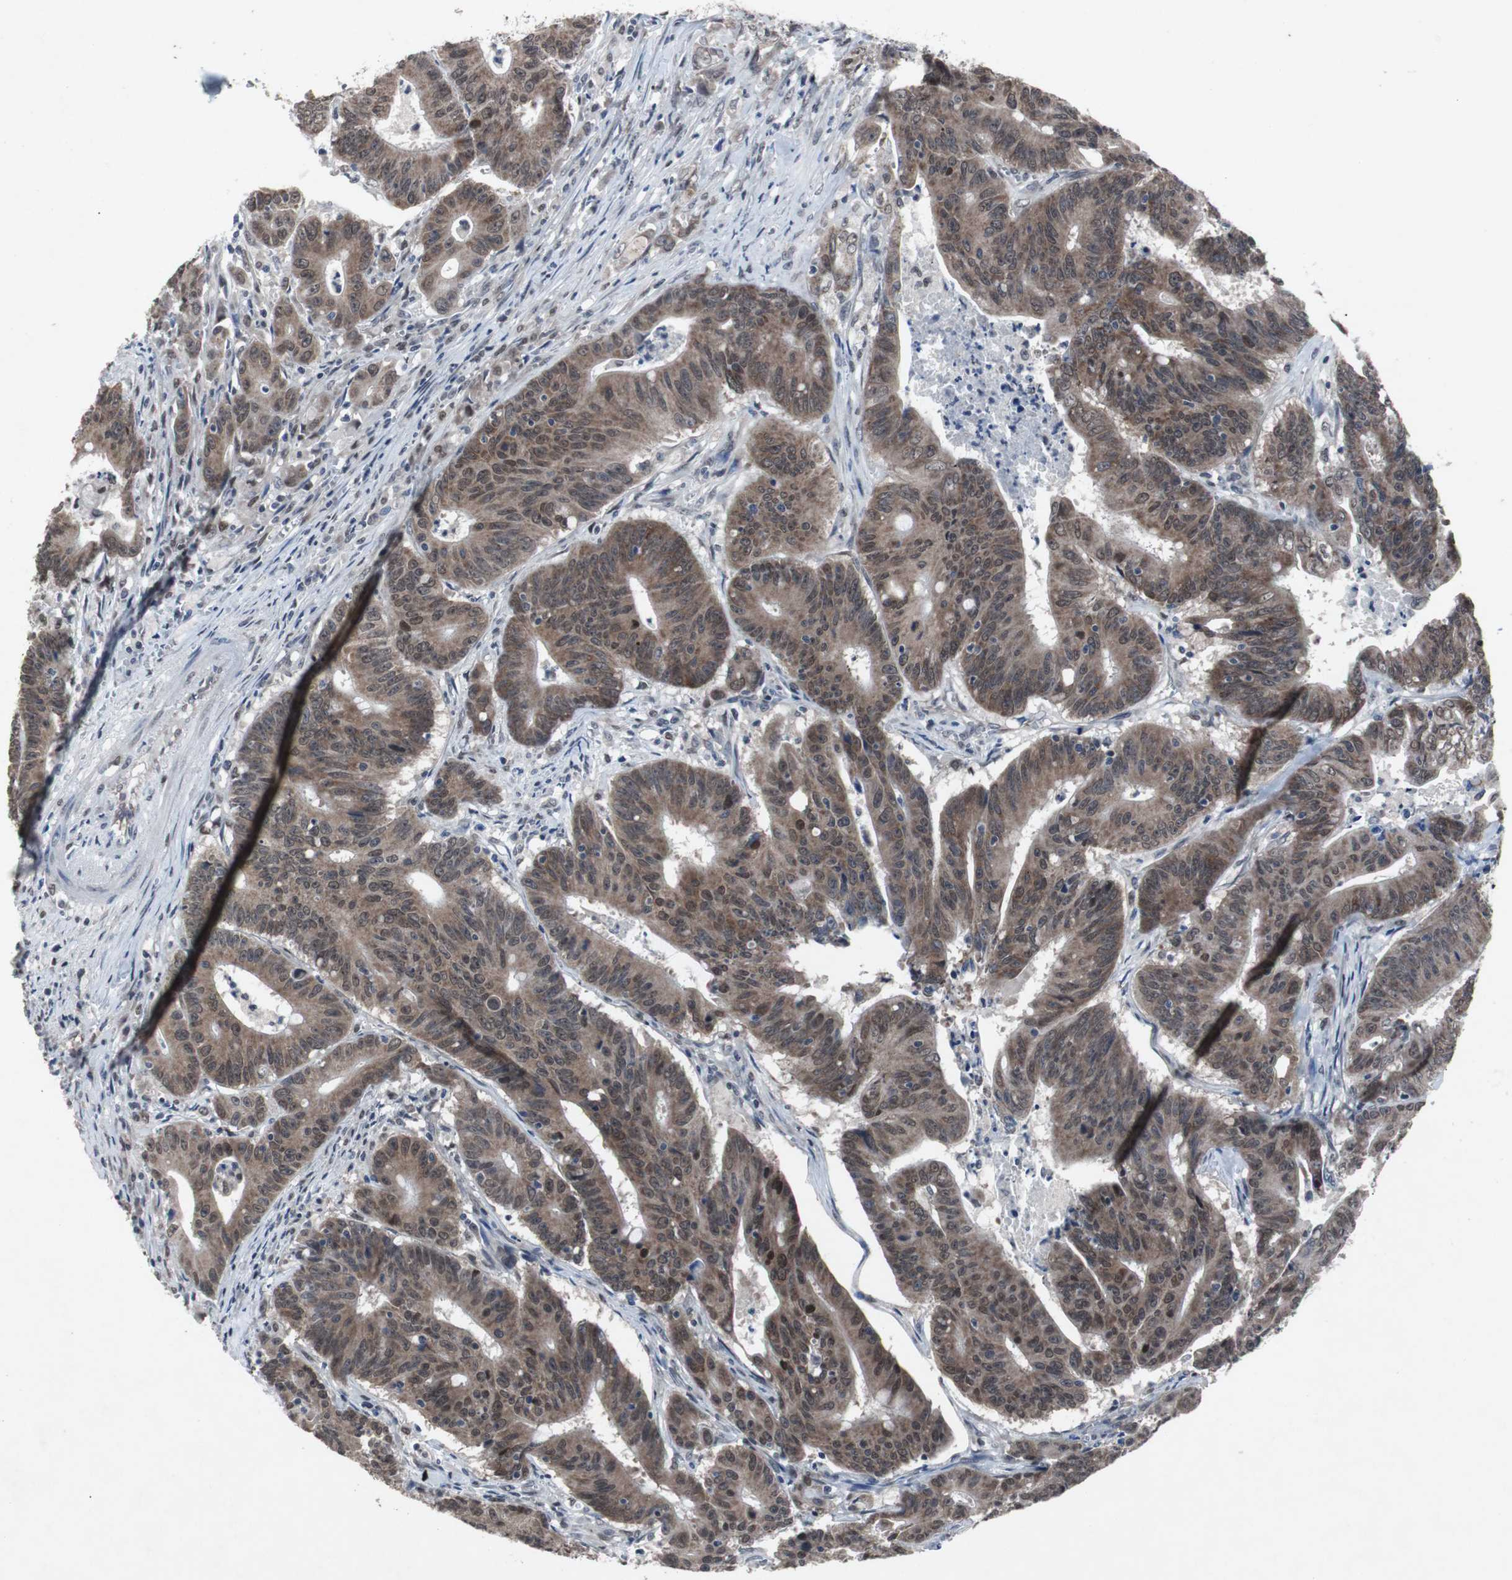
{"staining": {"intensity": "moderate", "quantity": ">75%", "location": "cytoplasmic/membranous"}, "tissue": "colorectal cancer", "cell_type": "Tumor cells", "image_type": "cancer", "snomed": [{"axis": "morphology", "description": "Adenocarcinoma, NOS"}, {"axis": "topography", "description": "Colon"}], "caption": "Immunohistochemistry (IHC) staining of colorectal adenocarcinoma, which demonstrates medium levels of moderate cytoplasmic/membranous staining in approximately >75% of tumor cells indicating moderate cytoplasmic/membranous protein positivity. The staining was performed using DAB (brown) for protein detection and nuclei were counterstained in hematoxylin (blue).", "gene": "RBM47", "patient": {"sex": "male", "age": 45}}